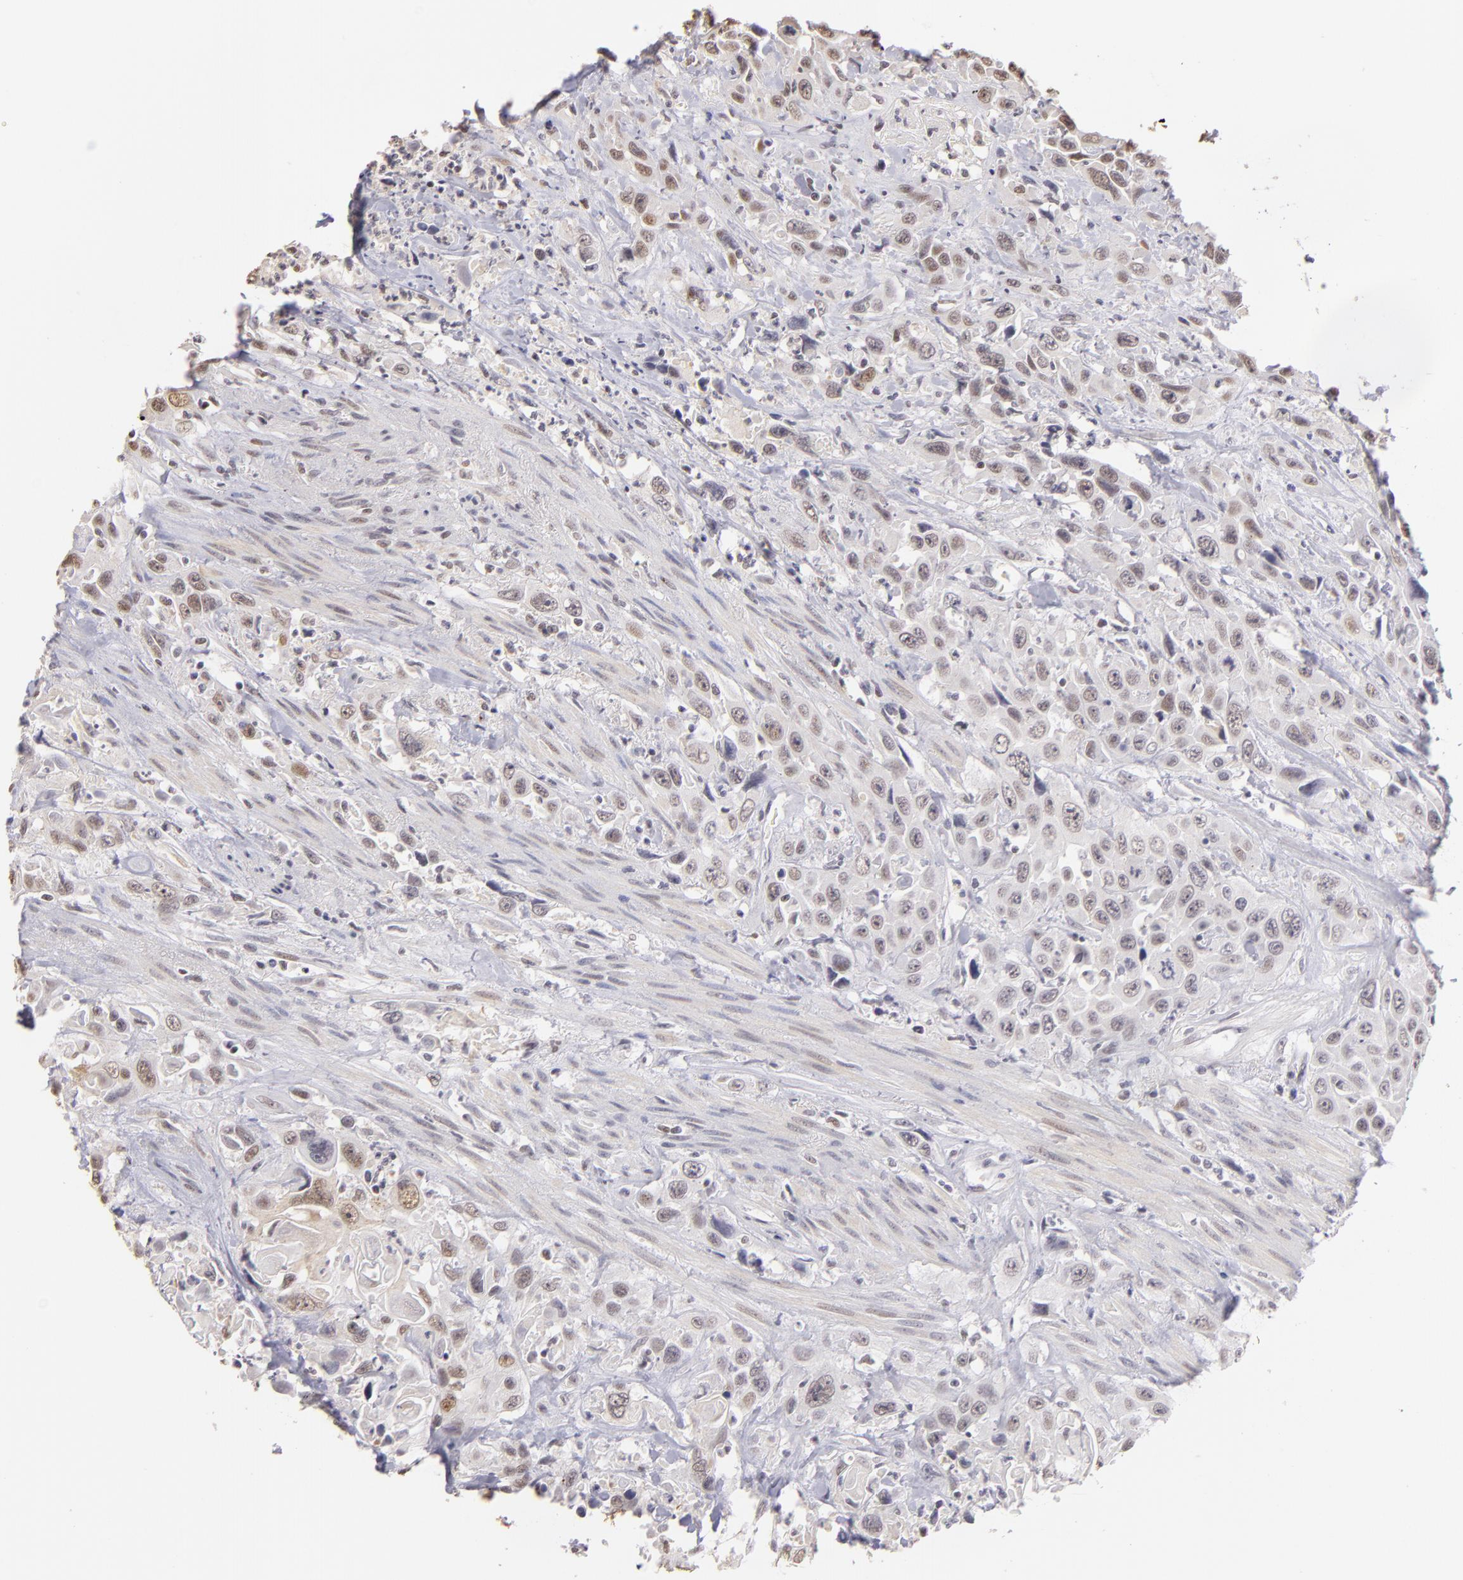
{"staining": {"intensity": "weak", "quantity": "<25%", "location": "nuclear"}, "tissue": "urothelial cancer", "cell_type": "Tumor cells", "image_type": "cancer", "snomed": [{"axis": "morphology", "description": "Urothelial carcinoma, High grade"}, {"axis": "topography", "description": "Urinary bladder"}], "caption": "Urothelial carcinoma (high-grade) stained for a protein using immunohistochemistry (IHC) displays no staining tumor cells.", "gene": "RARB", "patient": {"sex": "female", "age": 84}}